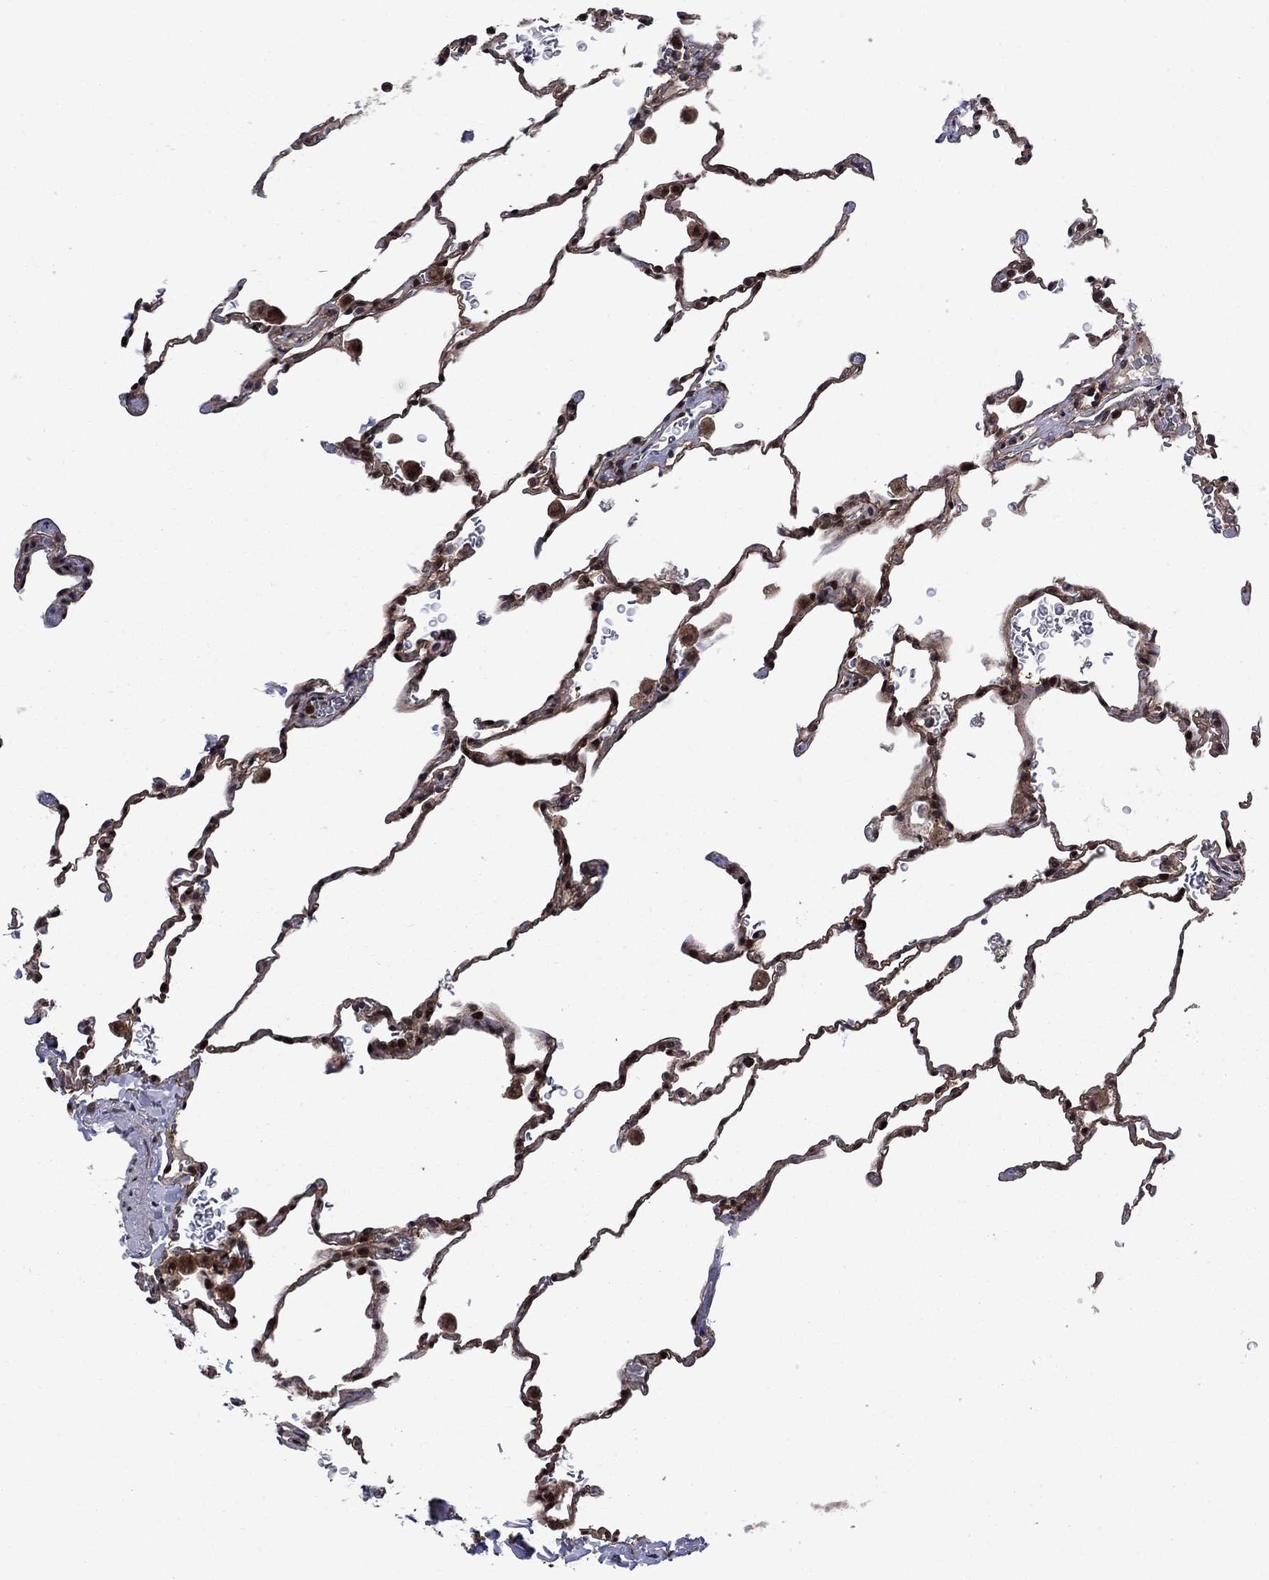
{"staining": {"intensity": "moderate", "quantity": "25%-75%", "location": "cytoplasmic/membranous,nuclear"}, "tissue": "lung", "cell_type": "Alveolar cells", "image_type": "normal", "snomed": [{"axis": "morphology", "description": "Normal tissue, NOS"}, {"axis": "morphology", "description": "Adenocarcinoma, metastatic, NOS"}, {"axis": "topography", "description": "Lung"}], "caption": "Human lung stained with a brown dye shows moderate cytoplasmic/membranous,nuclear positive expression in about 25%-75% of alveolar cells.", "gene": "AGTPBP1", "patient": {"sex": "male", "age": 45}}